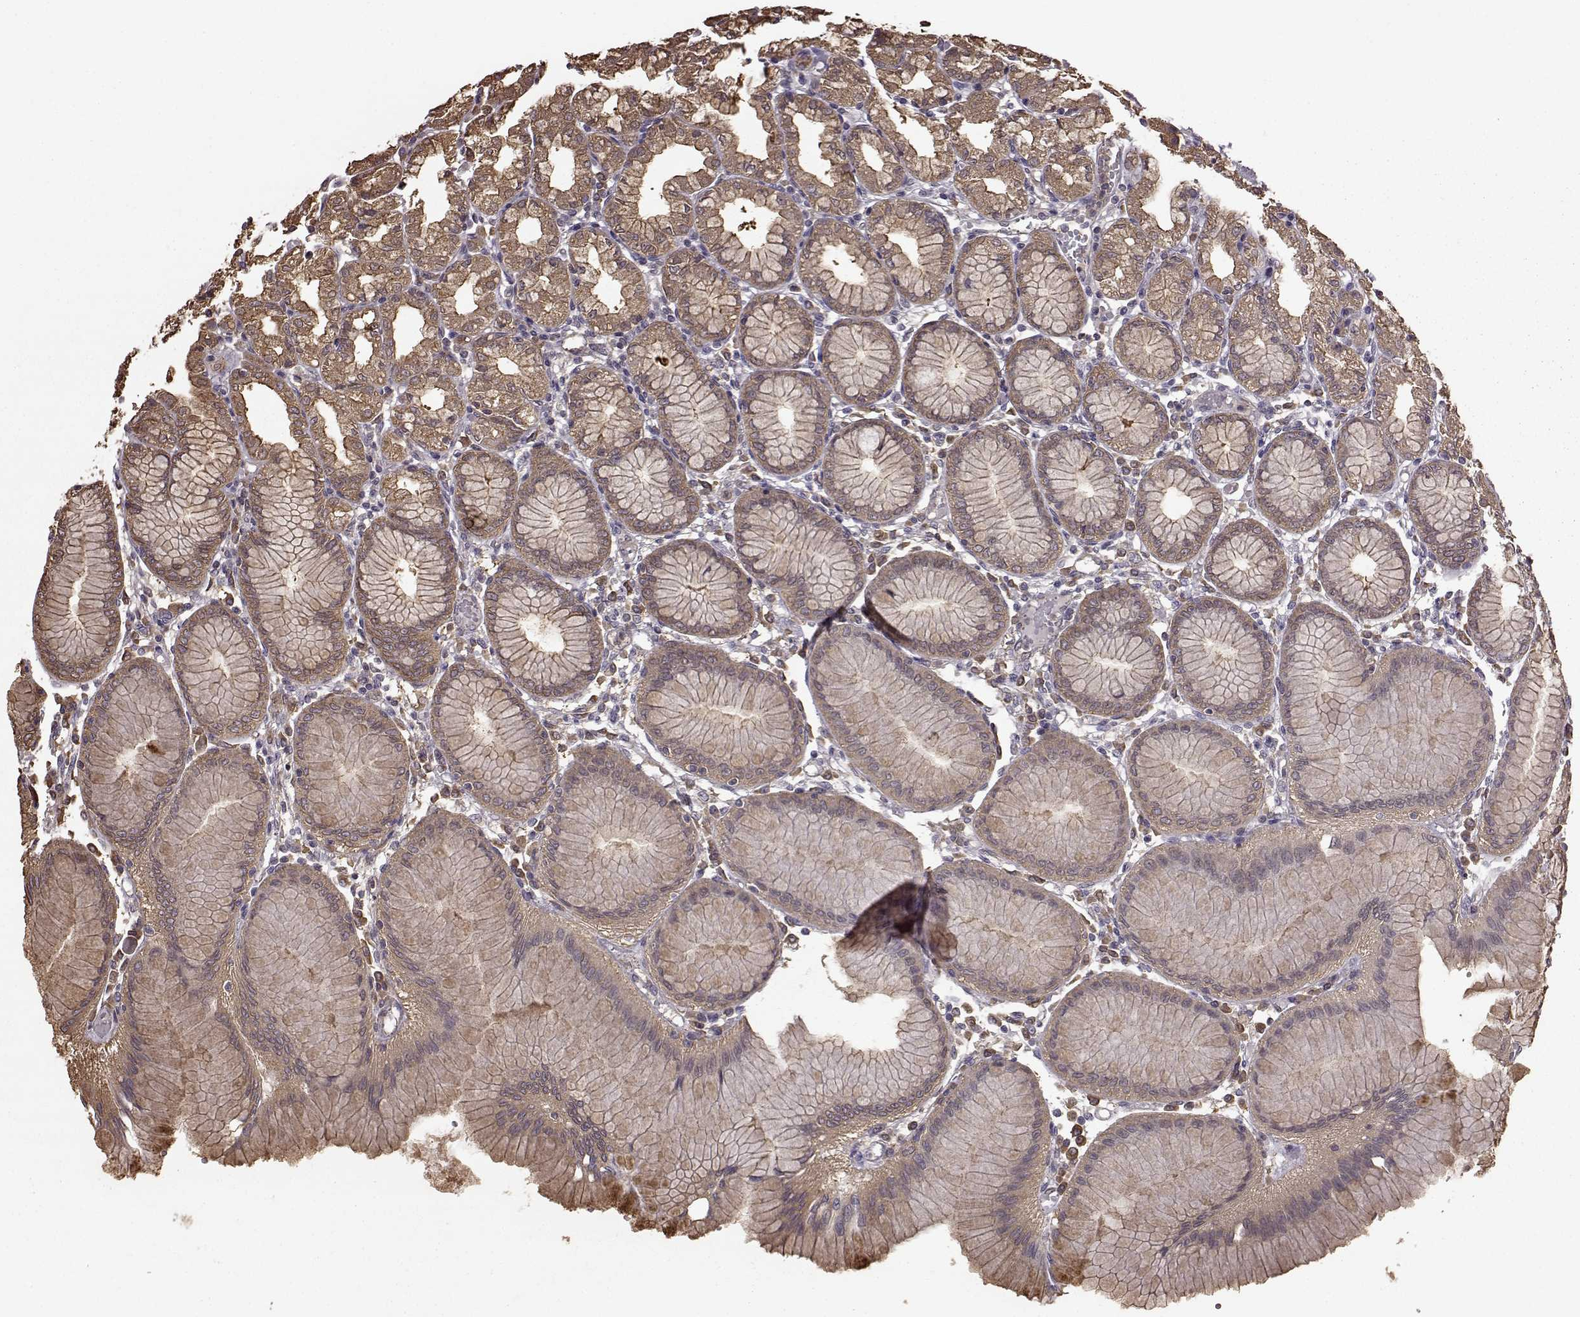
{"staining": {"intensity": "strong", "quantity": "25%-75%", "location": "cytoplasmic/membranous"}, "tissue": "stomach", "cell_type": "Glandular cells", "image_type": "normal", "snomed": [{"axis": "morphology", "description": "Normal tissue, NOS"}, {"axis": "topography", "description": "Skeletal muscle"}, {"axis": "topography", "description": "Stomach"}], "caption": "Stomach stained with a brown dye shows strong cytoplasmic/membranous positive staining in approximately 25%-75% of glandular cells.", "gene": "NME1", "patient": {"sex": "female", "age": 57}}